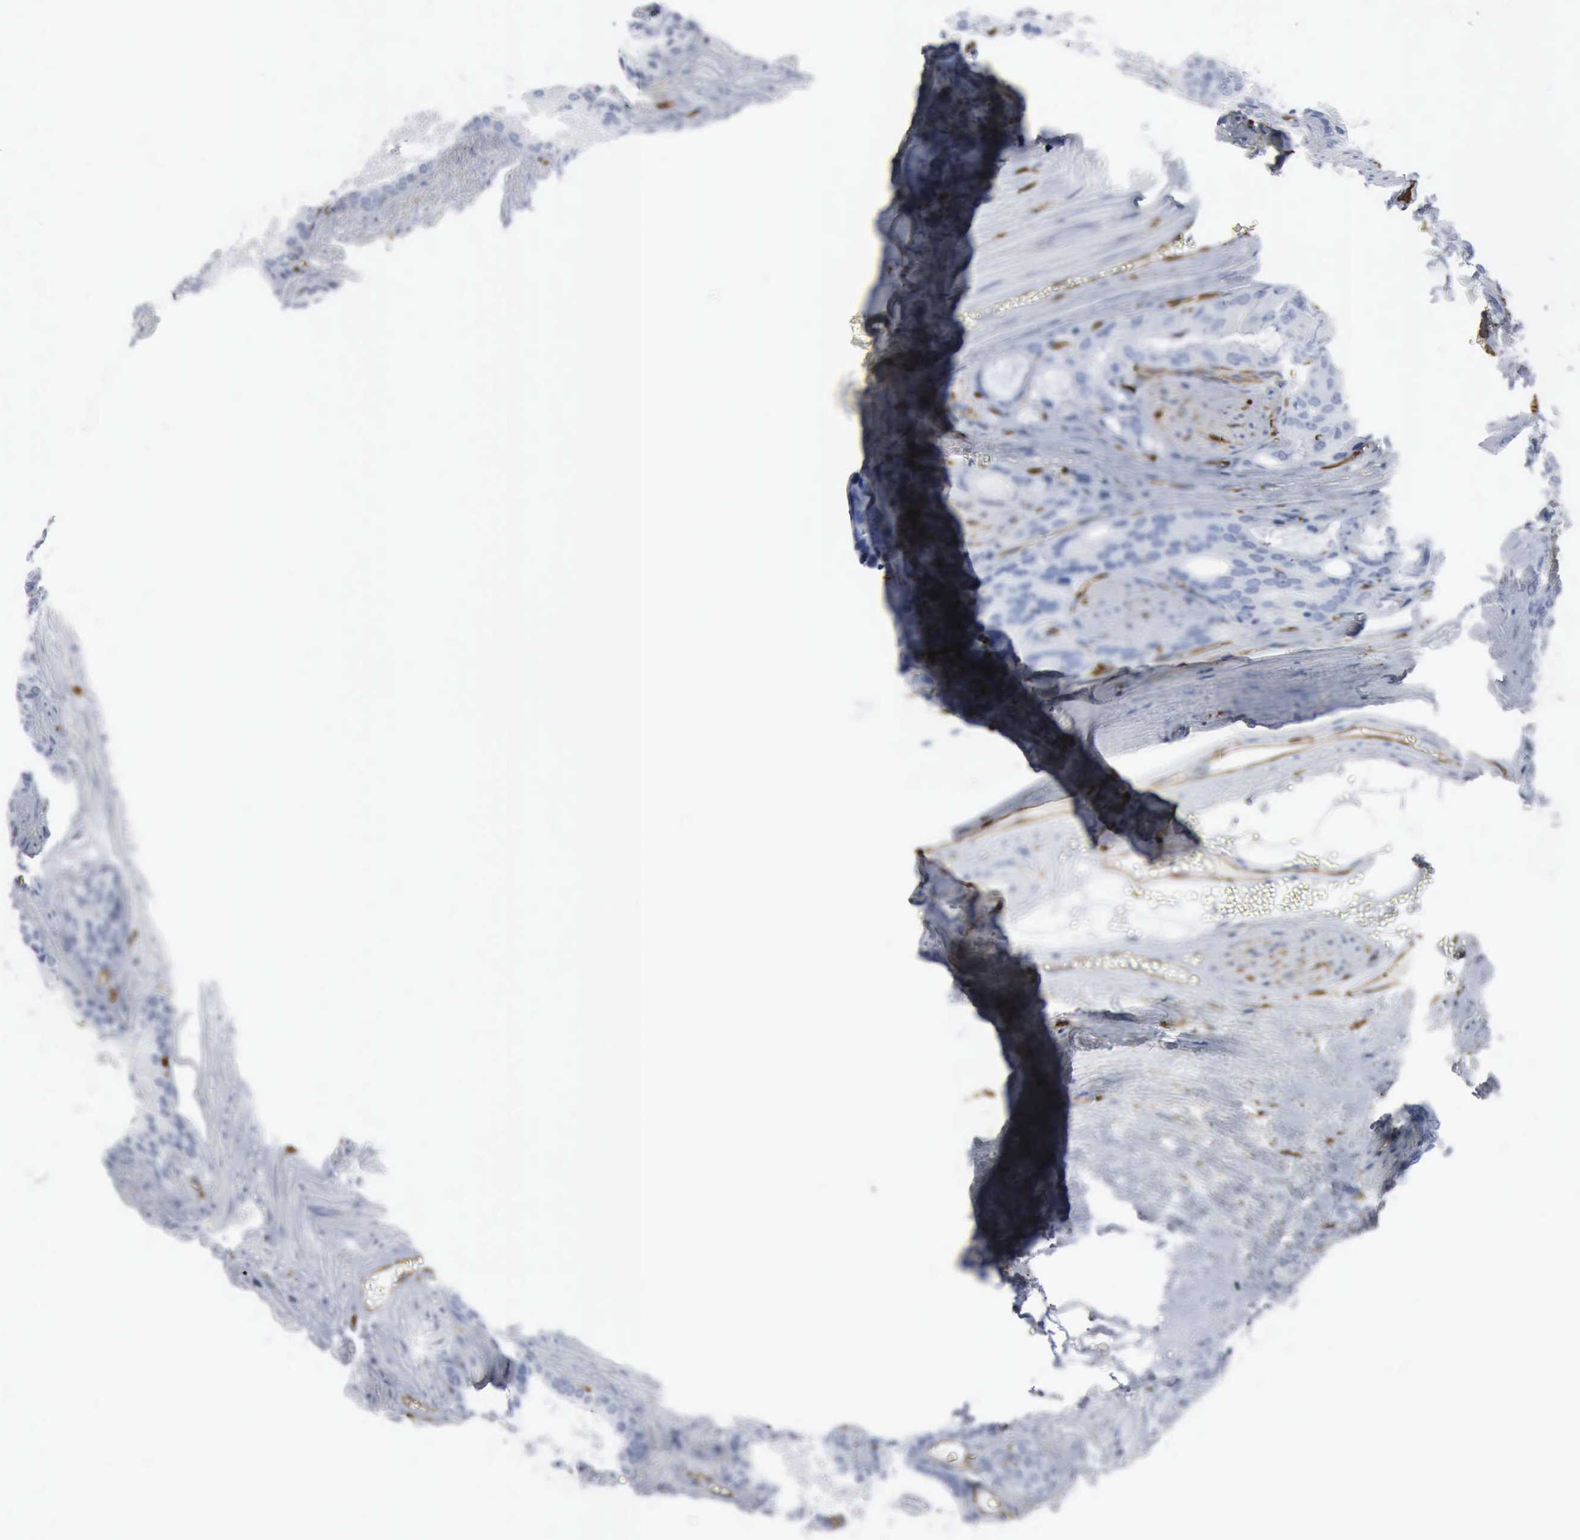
{"staining": {"intensity": "negative", "quantity": "none", "location": "none"}, "tissue": "prostate cancer", "cell_type": "Tumor cells", "image_type": "cancer", "snomed": [{"axis": "morphology", "description": "Adenocarcinoma, Low grade"}, {"axis": "topography", "description": "Prostate"}], "caption": "Immunohistochemistry image of prostate adenocarcinoma (low-grade) stained for a protein (brown), which reveals no positivity in tumor cells.", "gene": "FSCN1", "patient": {"sex": "male", "age": 69}}